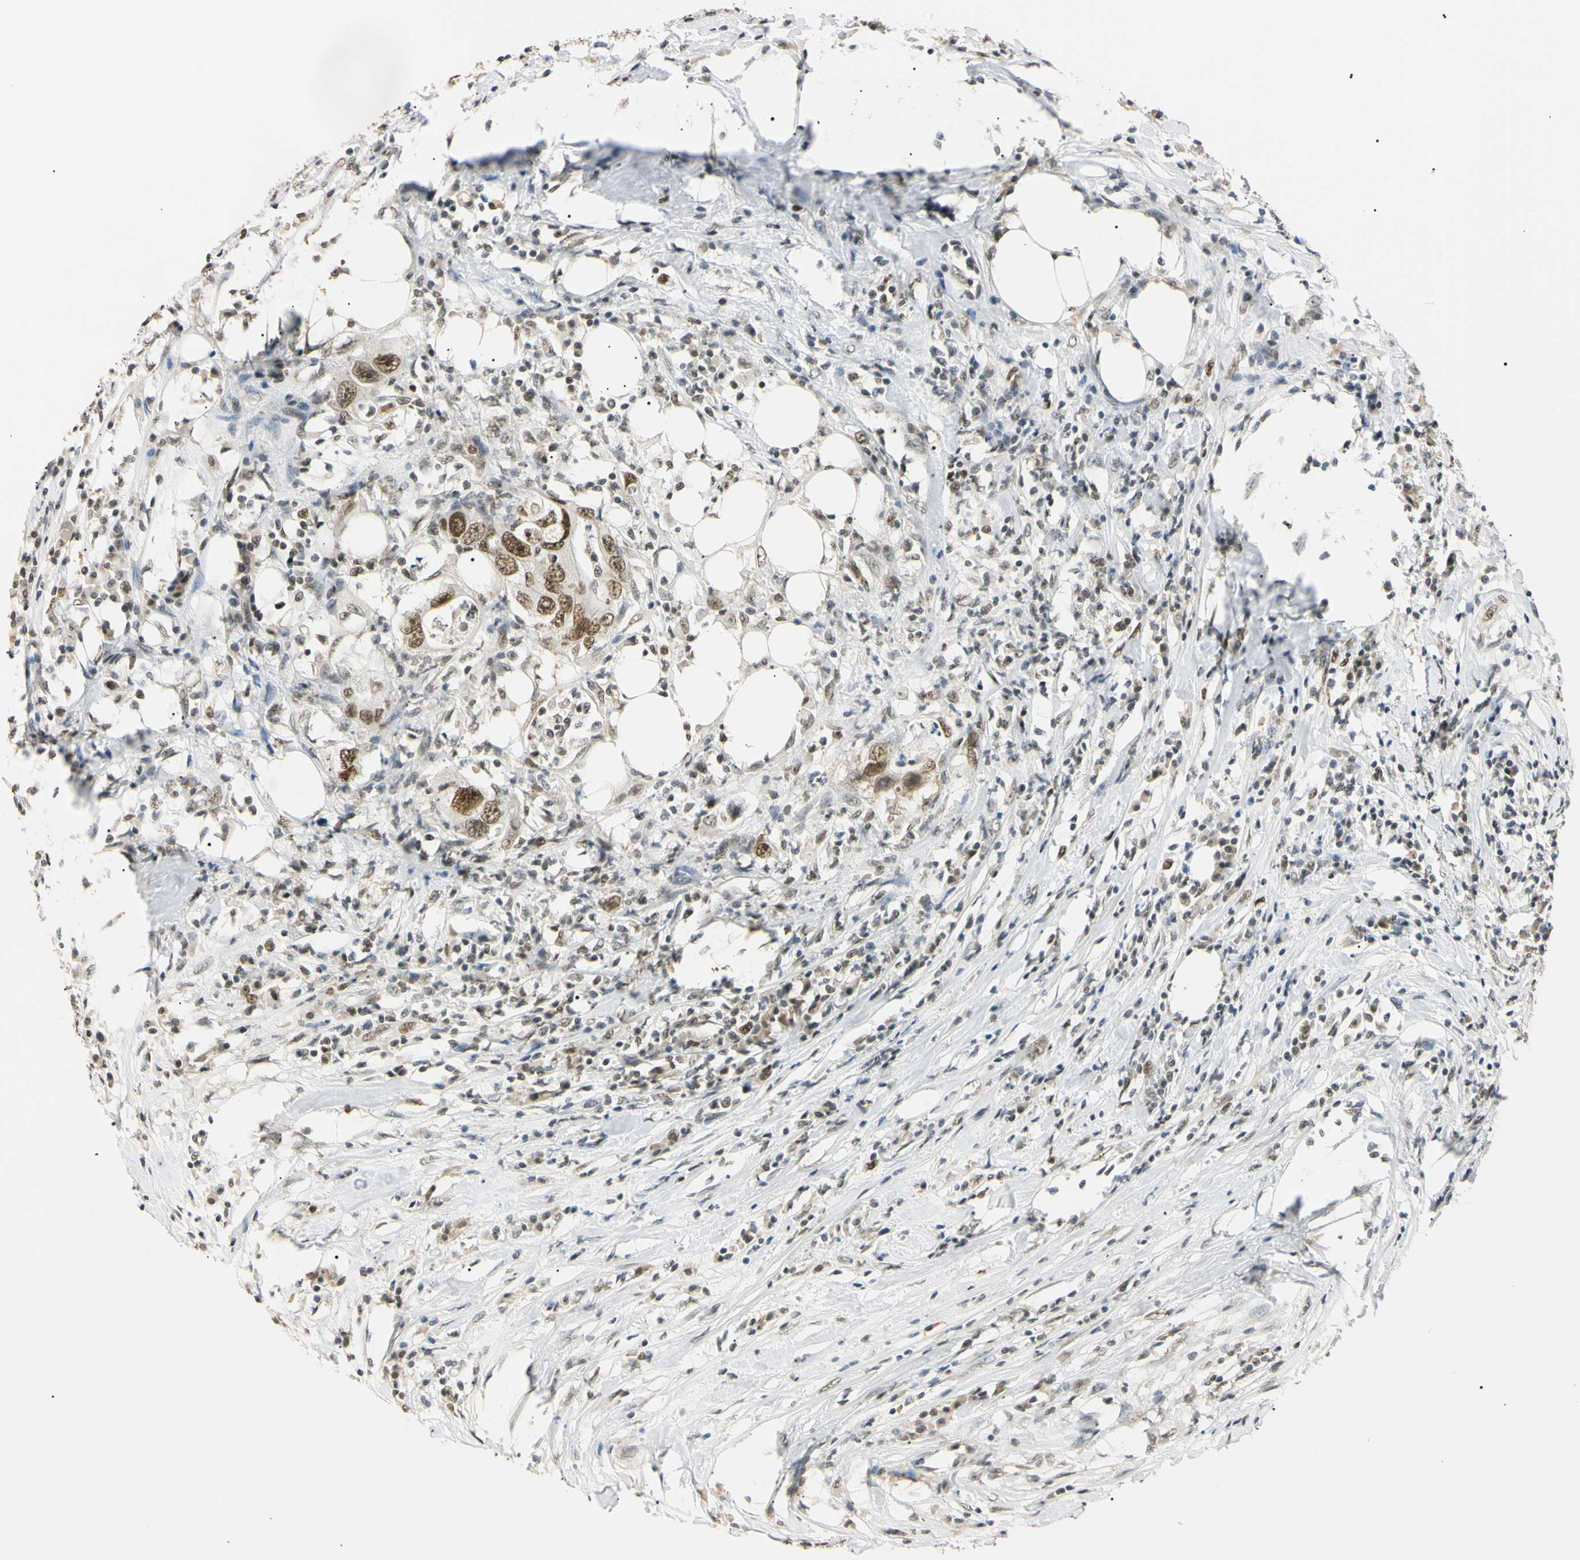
{"staining": {"intensity": "strong", "quantity": ">75%", "location": "nuclear"}, "tissue": "colorectal cancer", "cell_type": "Tumor cells", "image_type": "cancer", "snomed": [{"axis": "morphology", "description": "Adenocarcinoma, NOS"}, {"axis": "topography", "description": "Colon"}], "caption": "Protein expression by IHC exhibits strong nuclear expression in approximately >75% of tumor cells in colorectal adenocarcinoma. (DAB (3,3'-diaminobenzidine) IHC, brown staining for protein, blue staining for nuclei).", "gene": "SMARCA5", "patient": {"sex": "male", "age": 71}}